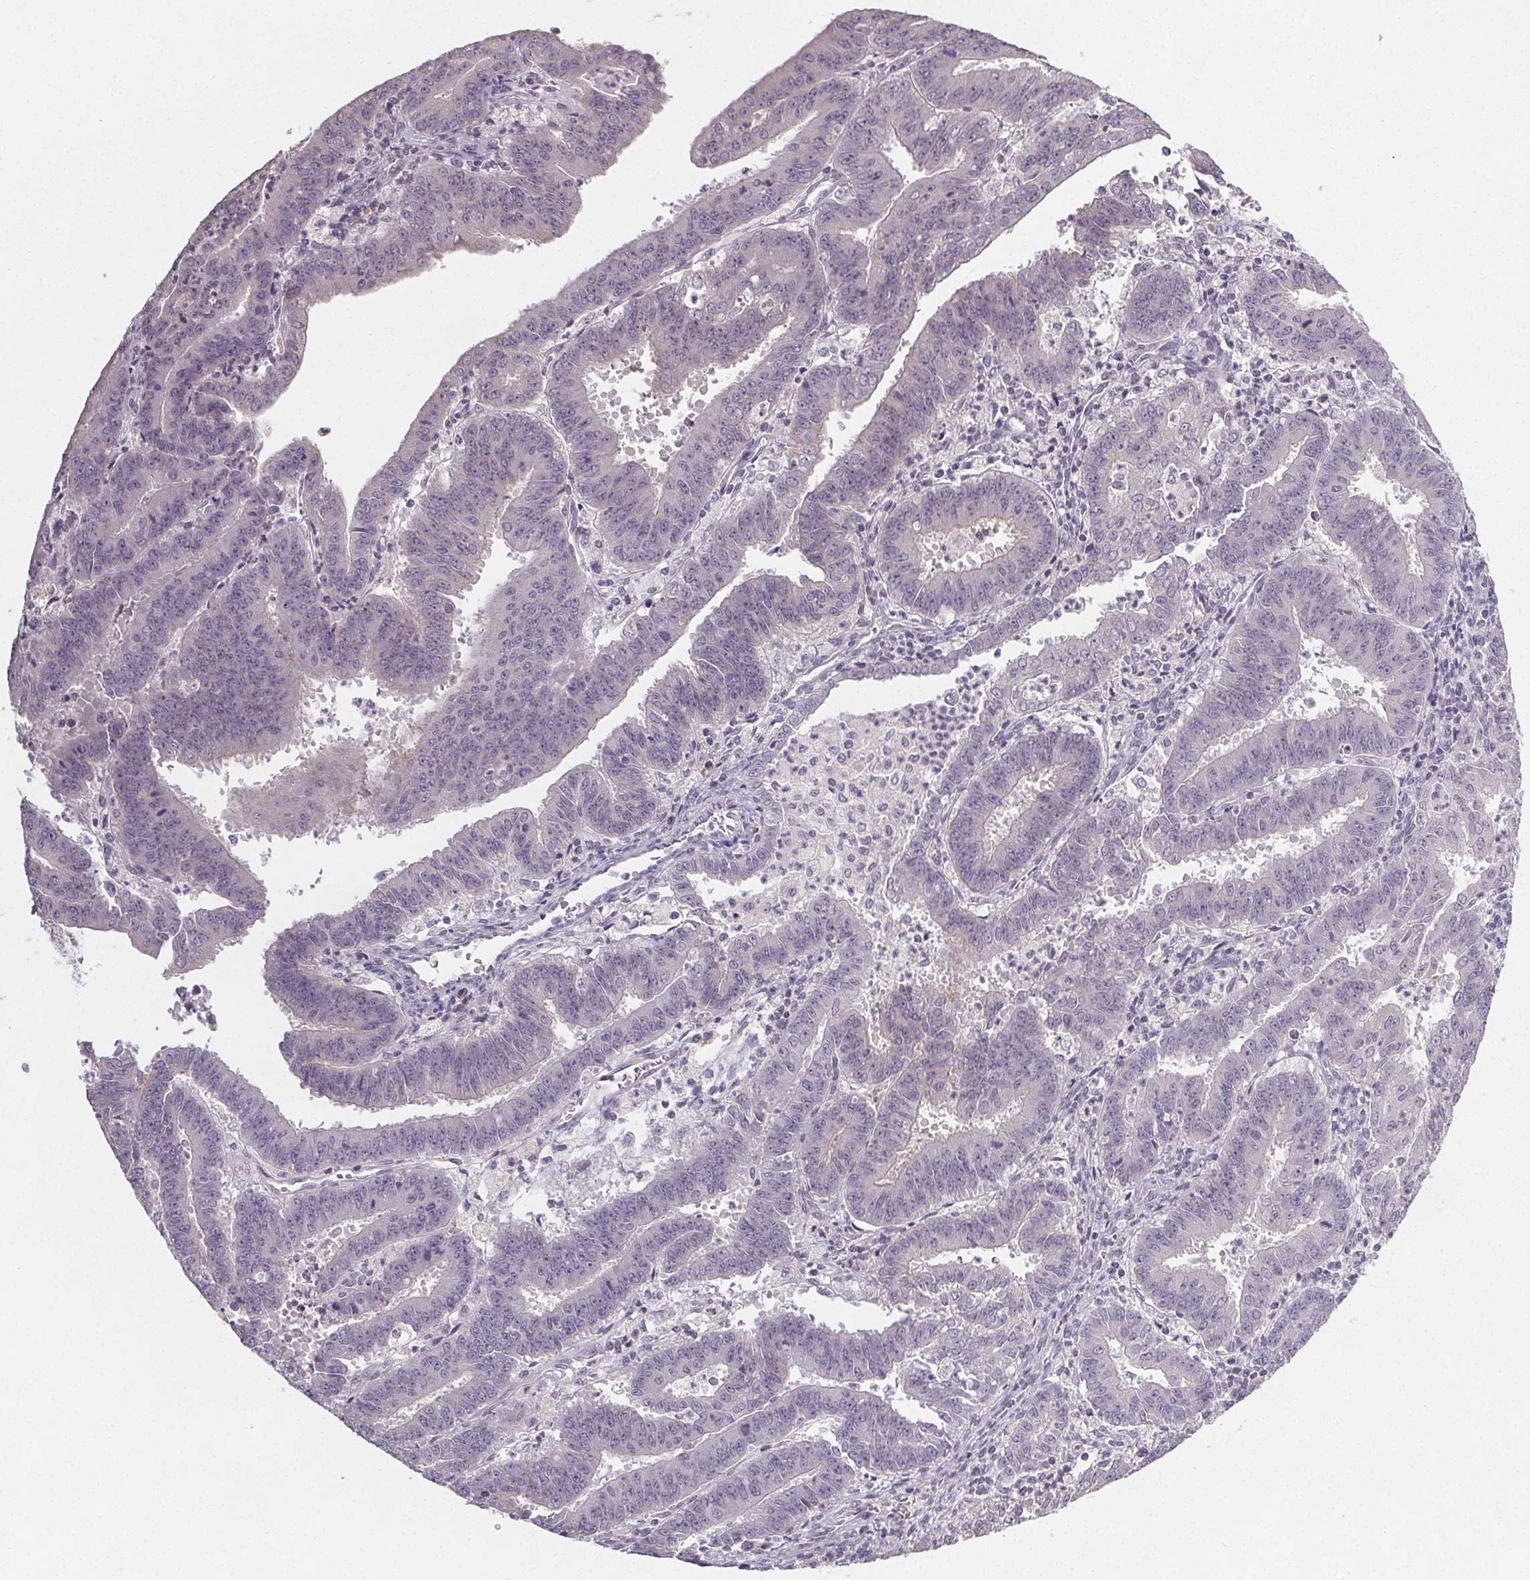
{"staining": {"intensity": "negative", "quantity": "none", "location": "none"}, "tissue": "endometrial cancer", "cell_type": "Tumor cells", "image_type": "cancer", "snomed": [{"axis": "morphology", "description": "Adenocarcinoma, NOS"}, {"axis": "topography", "description": "Endometrium"}], "caption": "Adenocarcinoma (endometrial) was stained to show a protein in brown. There is no significant staining in tumor cells. (DAB immunohistochemistry (IHC) with hematoxylin counter stain).", "gene": "SLC26A2", "patient": {"sex": "female", "age": 73}}